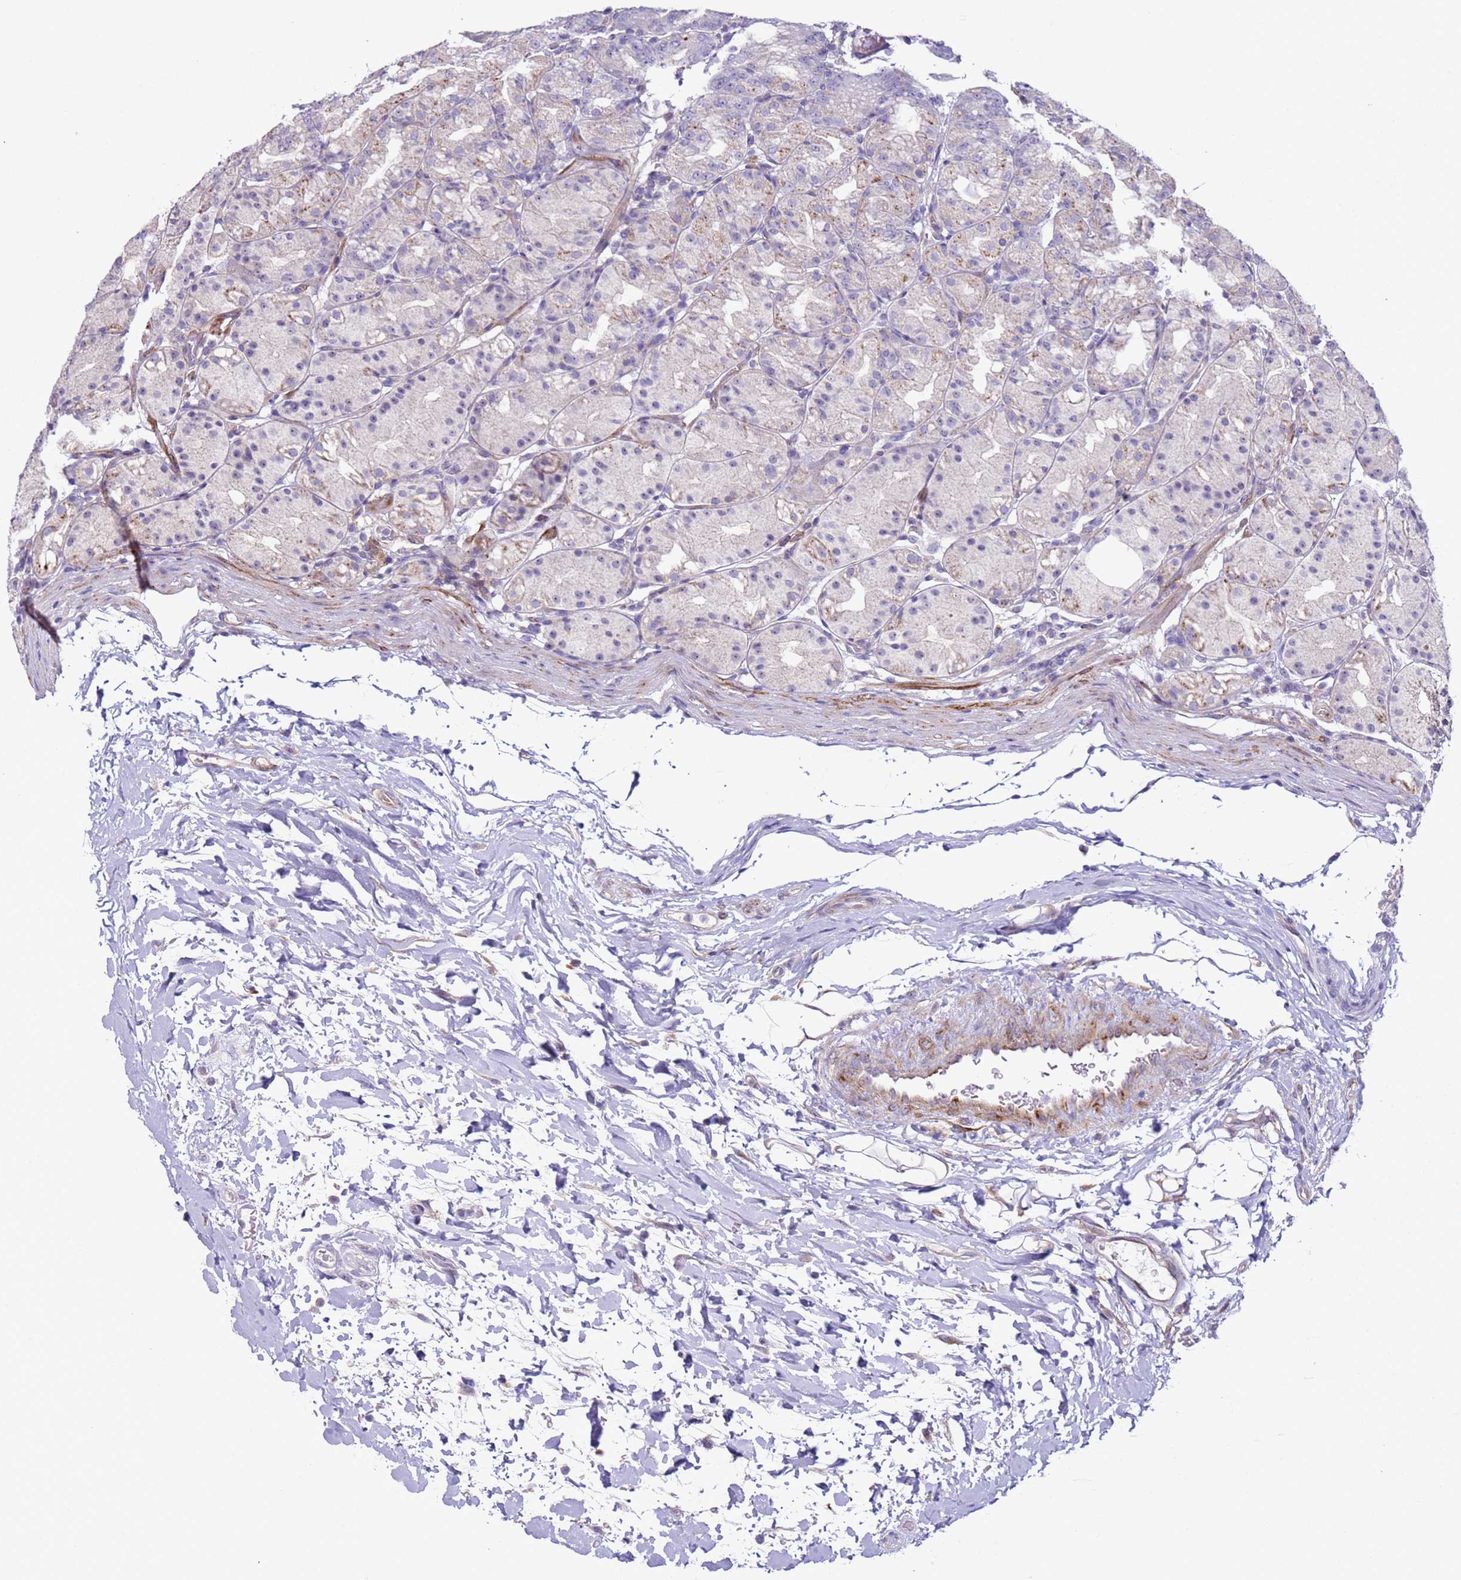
{"staining": {"intensity": "weak", "quantity": "<25%", "location": "cytoplasmic/membranous"}, "tissue": "stomach", "cell_type": "Glandular cells", "image_type": "normal", "snomed": [{"axis": "morphology", "description": "Normal tissue, NOS"}, {"axis": "topography", "description": "Stomach, upper"}], "caption": "Image shows no significant protein staining in glandular cells of benign stomach.", "gene": "HEATR1", "patient": {"sex": "male", "age": 48}}